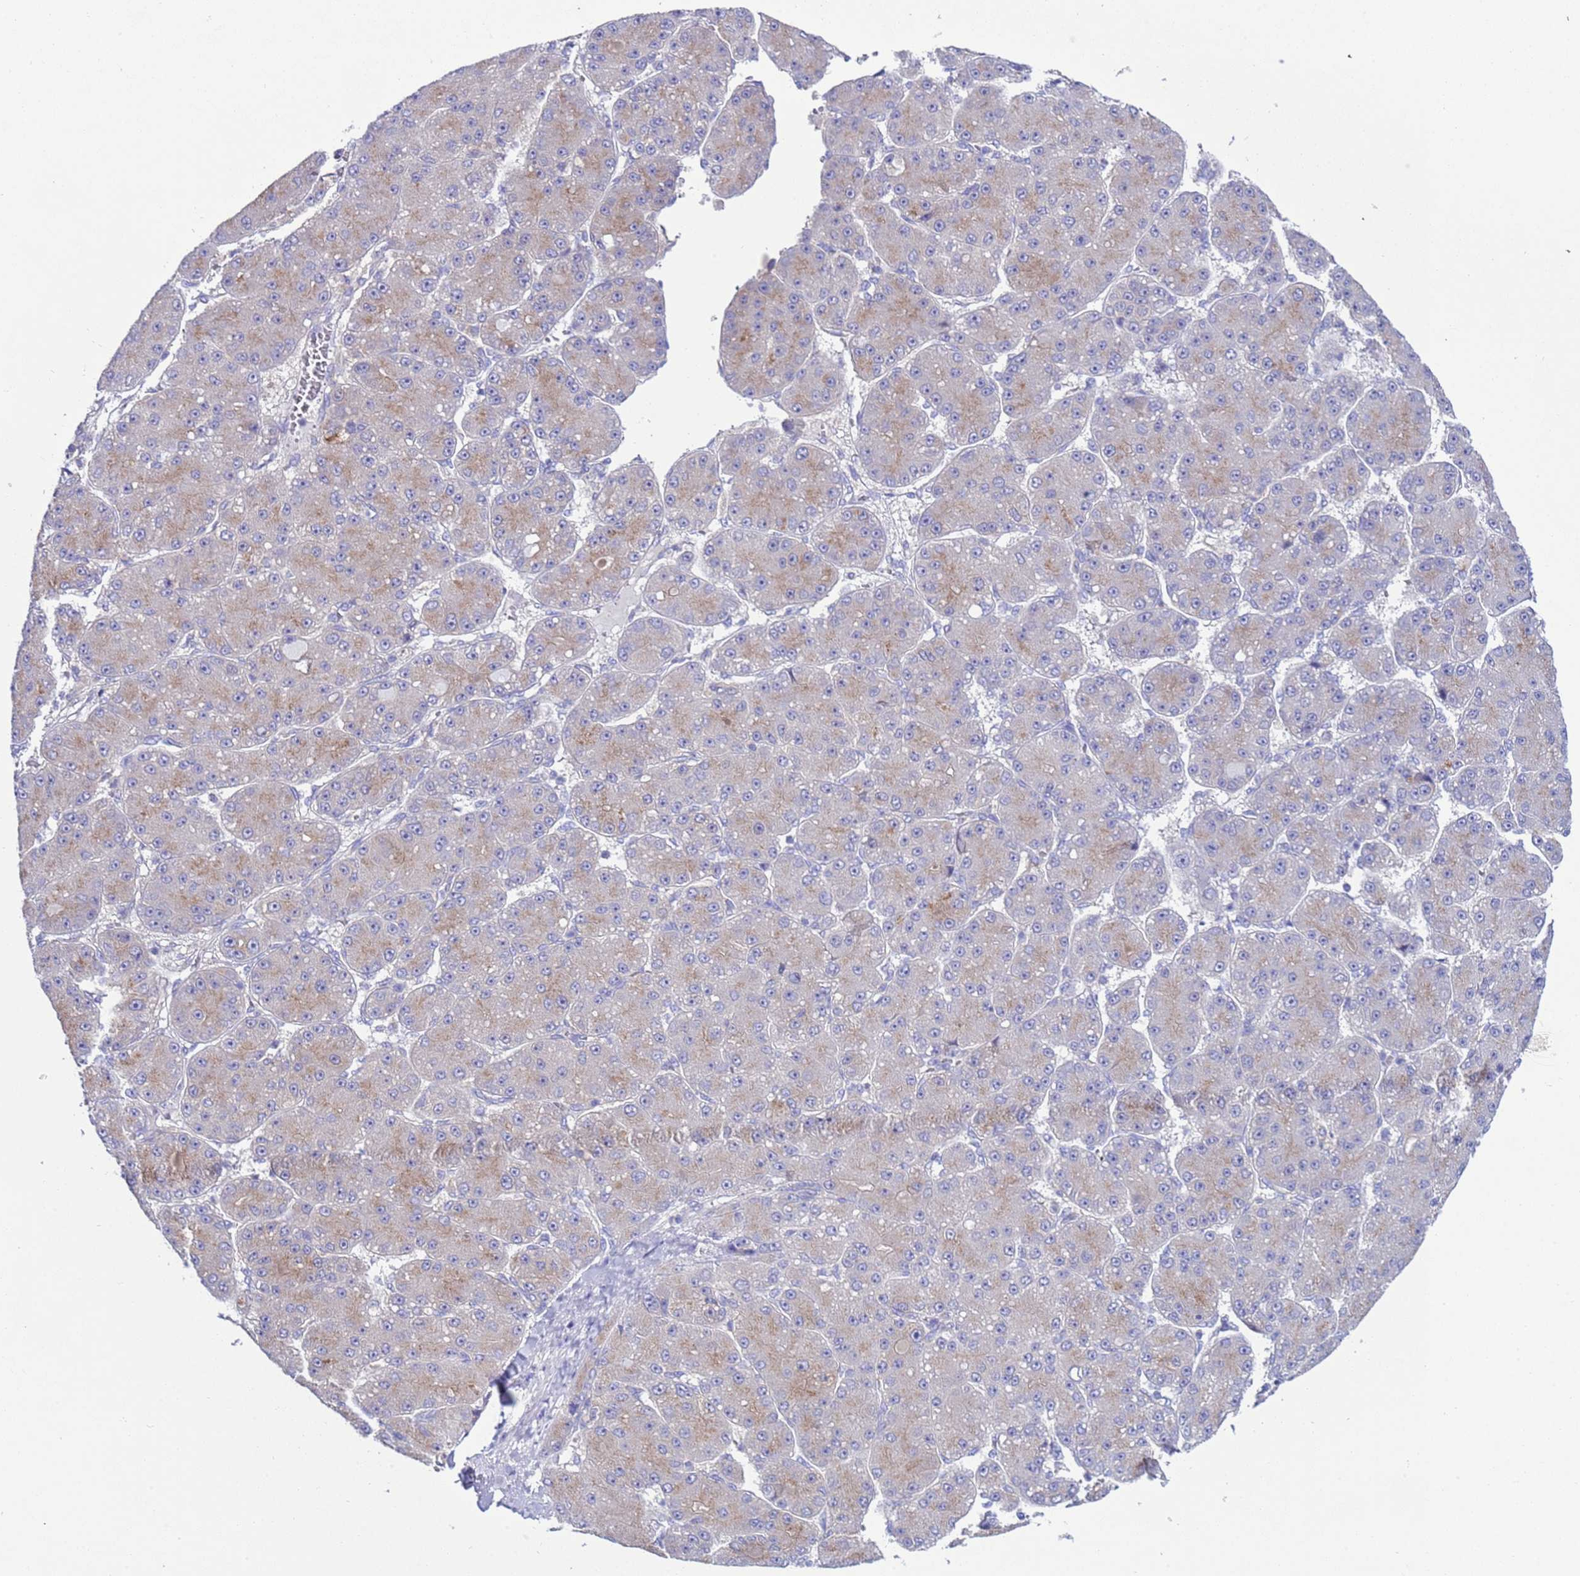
{"staining": {"intensity": "weak", "quantity": "<25%", "location": "cytoplasmic/membranous"}, "tissue": "liver cancer", "cell_type": "Tumor cells", "image_type": "cancer", "snomed": [{"axis": "morphology", "description": "Carcinoma, Hepatocellular, NOS"}, {"axis": "topography", "description": "Liver"}], "caption": "Immunohistochemistry histopathology image of neoplastic tissue: liver hepatocellular carcinoma stained with DAB (3,3'-diaminobenzidine) exhibits no significant protein positivity in tumor cells. (DAB immunohistochemistry (IHC) visualized using brightfield microscopy, high magnification).", "gene": "ANAPC1", "patient": {"sex": "male", "age": 67}}